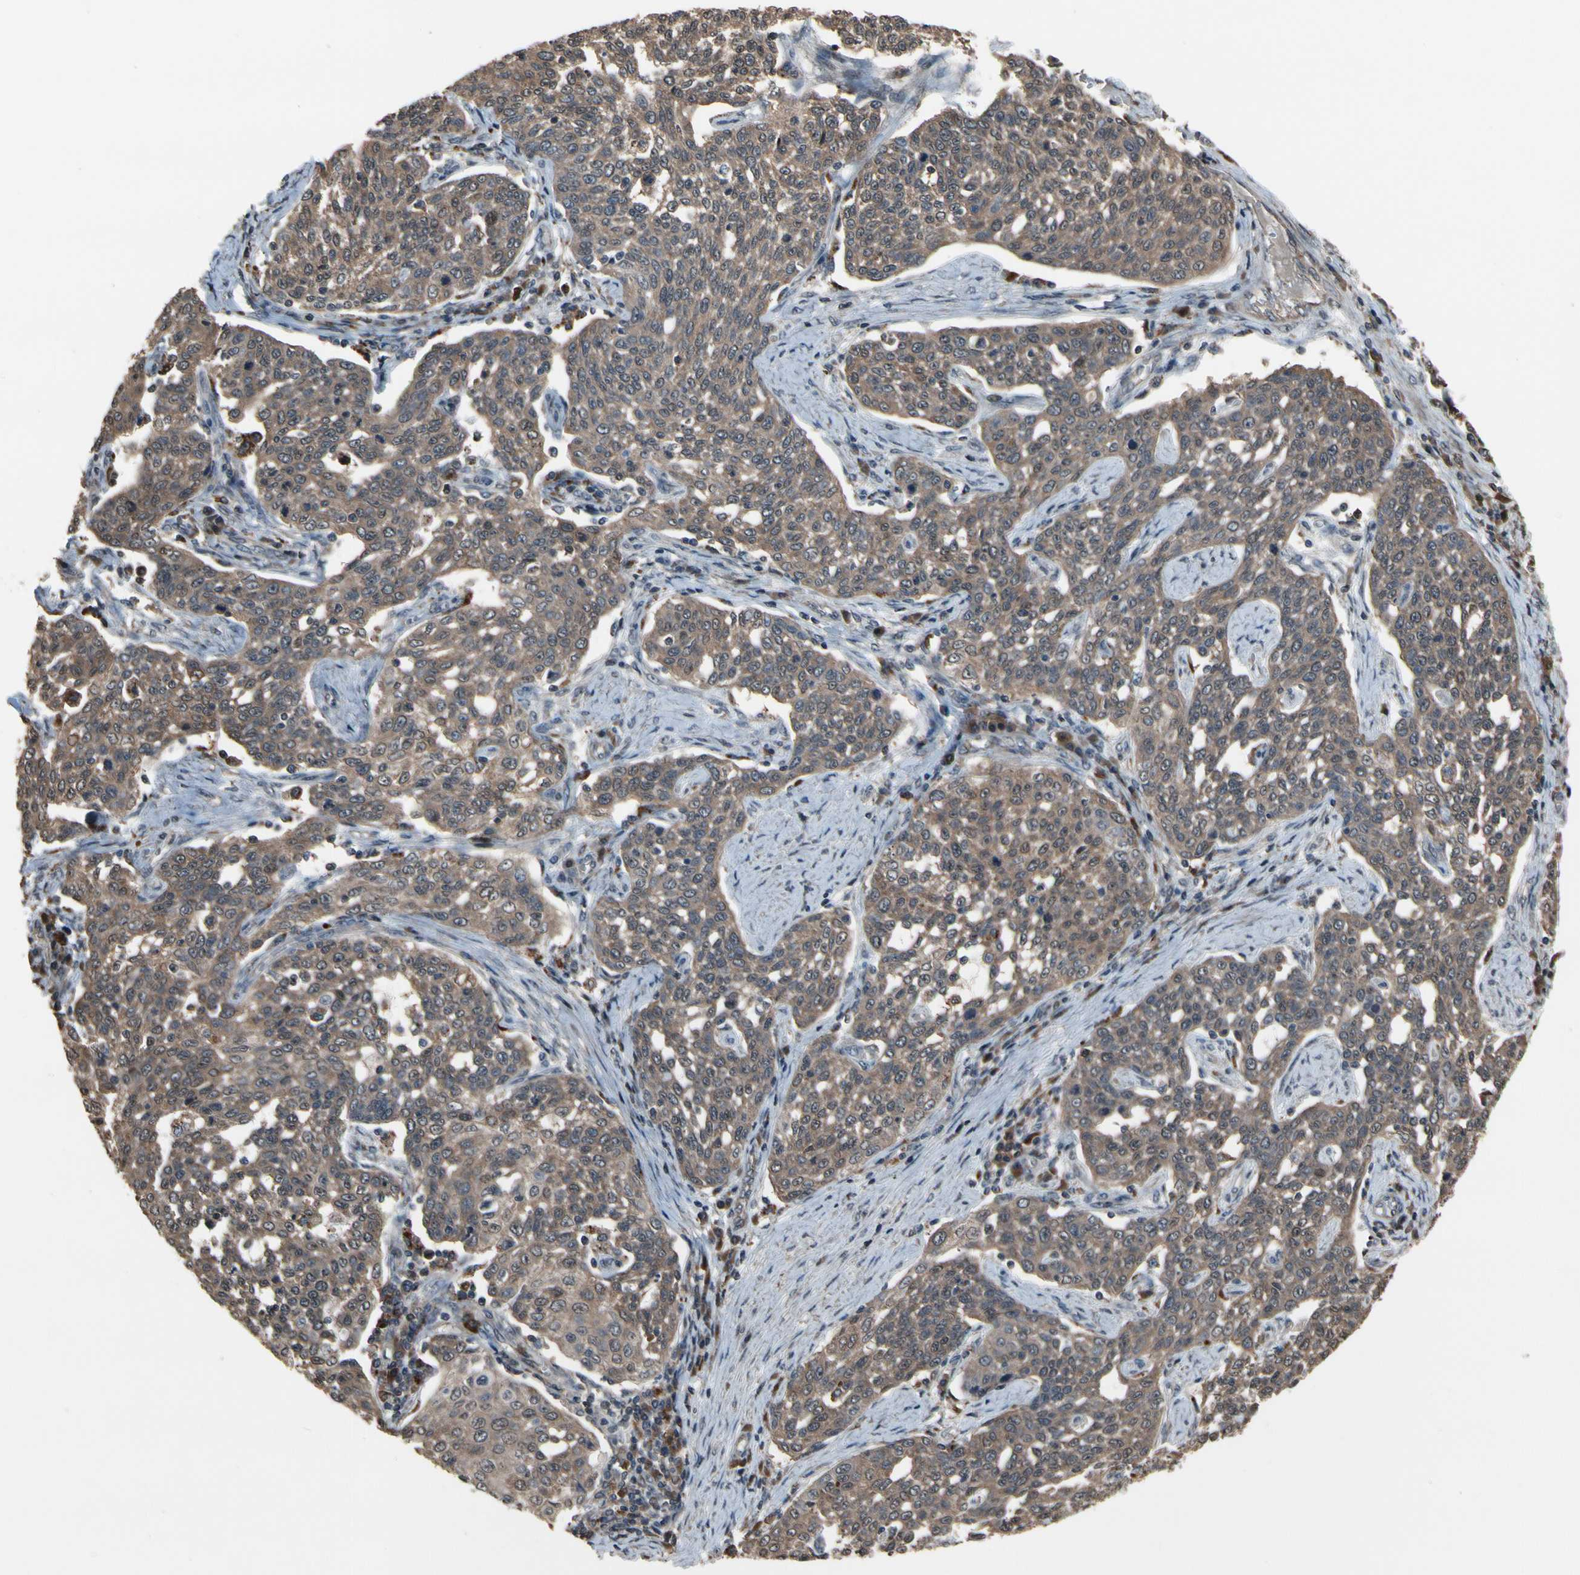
{"staining": {"intensity": "weak", "quantity": ">75%", "location": "cytoplasmic/membranous"}, "tissue": "cervical cancer", "cell_type": "Tumor cells", "image_type": "cancer", "snomed": [{"axis": "morphology", "description": "Squamous cell carcinoma, NOS"}, {"axis": "topography", "description": "Cervix"}], "caption": "Protein staining shows weak cytoplasmic/membranous positivity in about >75% of tumor cells in cervical cancer (squamous cell carcinoma).", "gene": "CSF1R", "patient": {"sex": "female", "age": 34}}